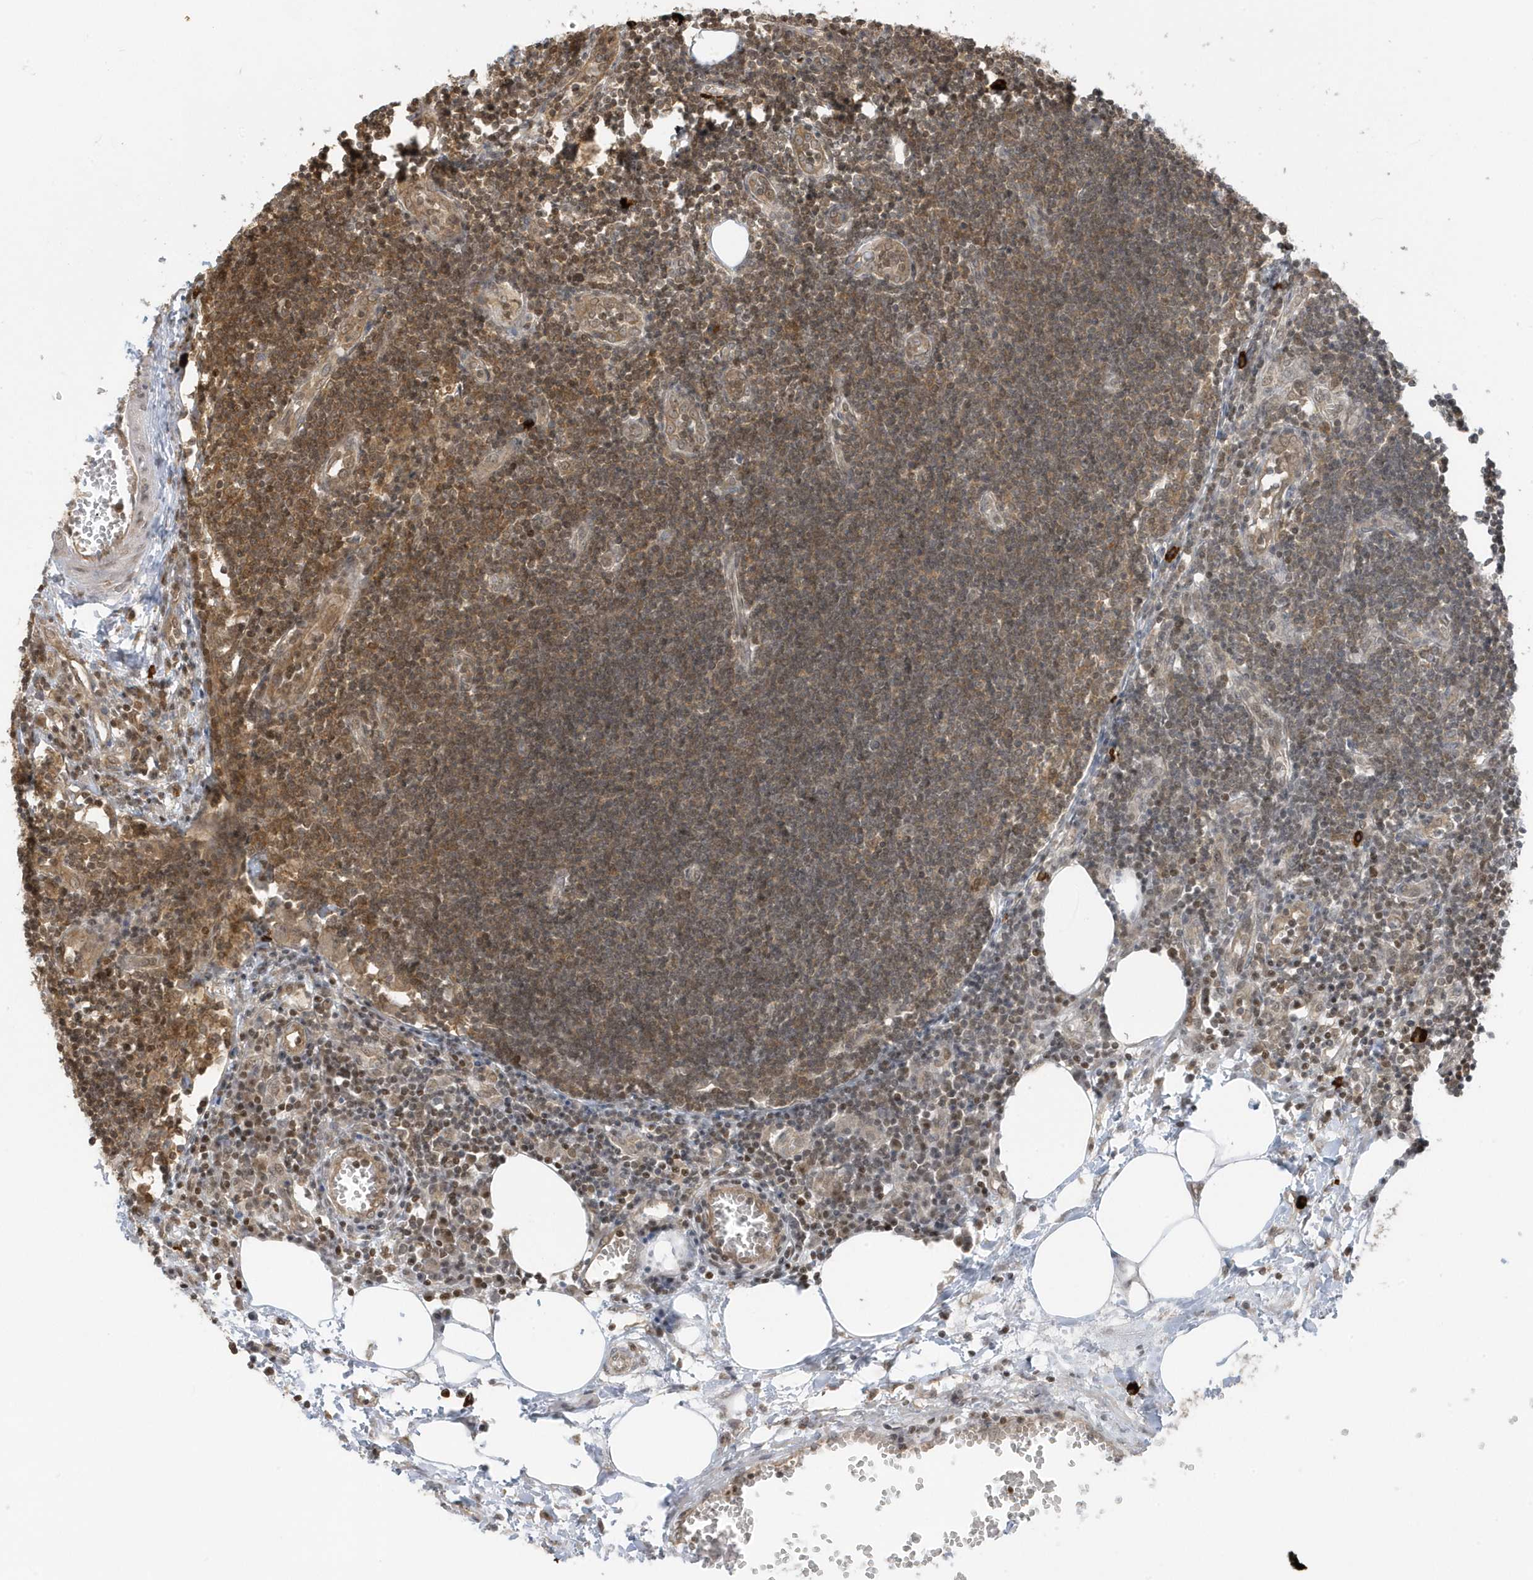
{"staining": {"intensity": "weak", "quantity": "25%-75%", "location": "cytoplasmic/membranous"}, "tissue": "lymph node", "cell_type": "Germinal center cells", "image_type": "normal", "snomed": [{"axis": "morphology", "description": "Normal tissue, NOS"}, {"axis": "morphology", "description": "Malignant melanoma, Metastatic site"}, {"axis": "topography", "description": "Lymph node"}], "caption": "Immunohistochemistry (IHC) (DAB) staining of normal lymph node reveals weak cytoplasmic/membranous protein expression in about 25%-75% of germinal center cells.", "gene": "PPP1R7", "patient": {"sex": "male", "age": 41}}